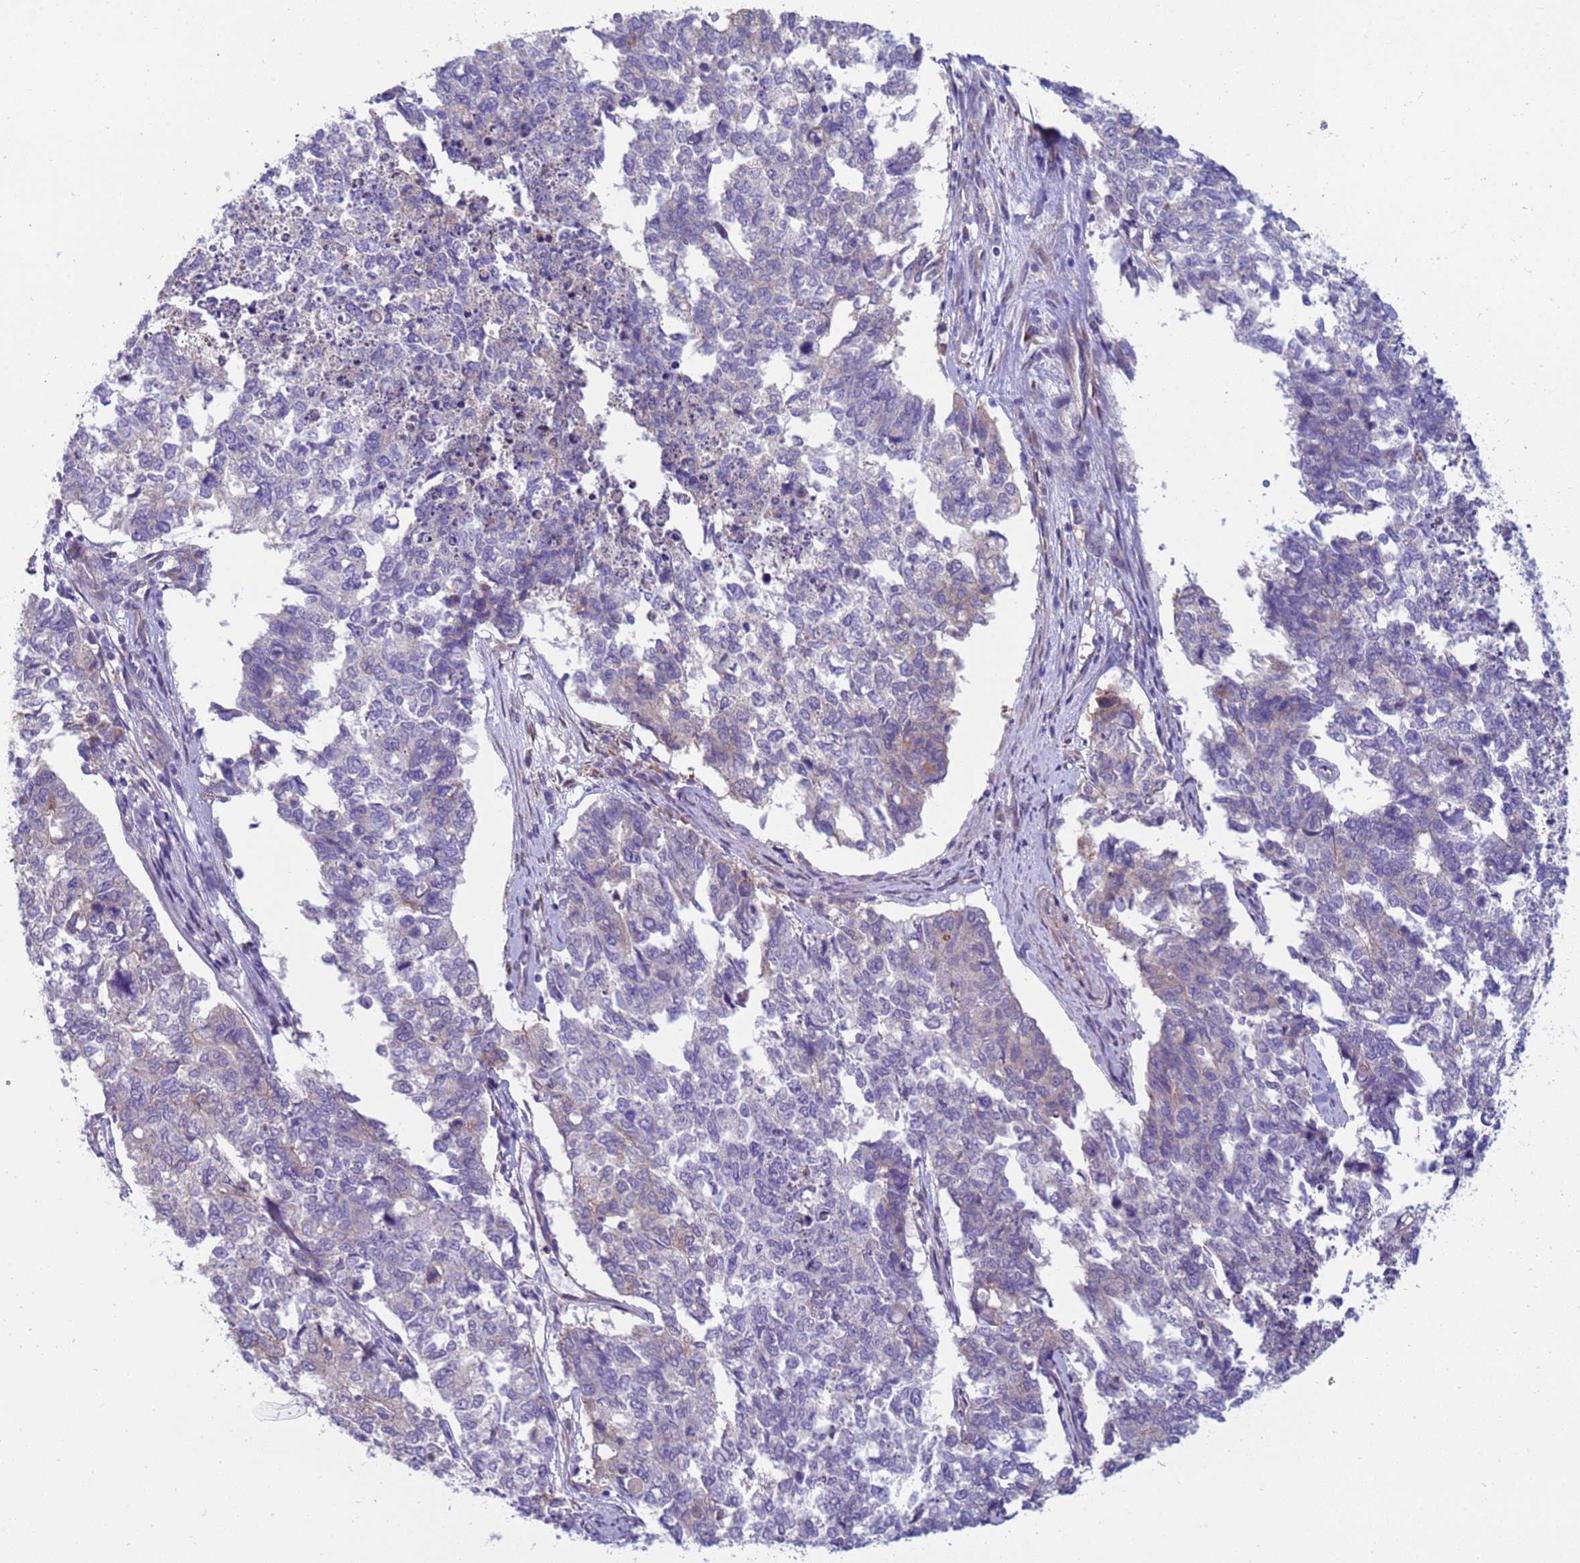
{"staining": {"intensity": "weak", "quantity": "<25%", "location": "cytoplasmic/membranous"}, "tissue": "cervical cancer", "cell_type": "Tumor cells", "image_type": "cancer", "snomed": [{"axis": "morphology", "description": "Squamous cell carcinoma, NOS"}, {"axis": "topography", "description": "Cervix"}], "caption": "A micrograph of human cervical squamous cell carcinoma is negative for staining in tumor cells.", "gene": "TRPC6", "patient": {"sex": "female", "age": 63}}